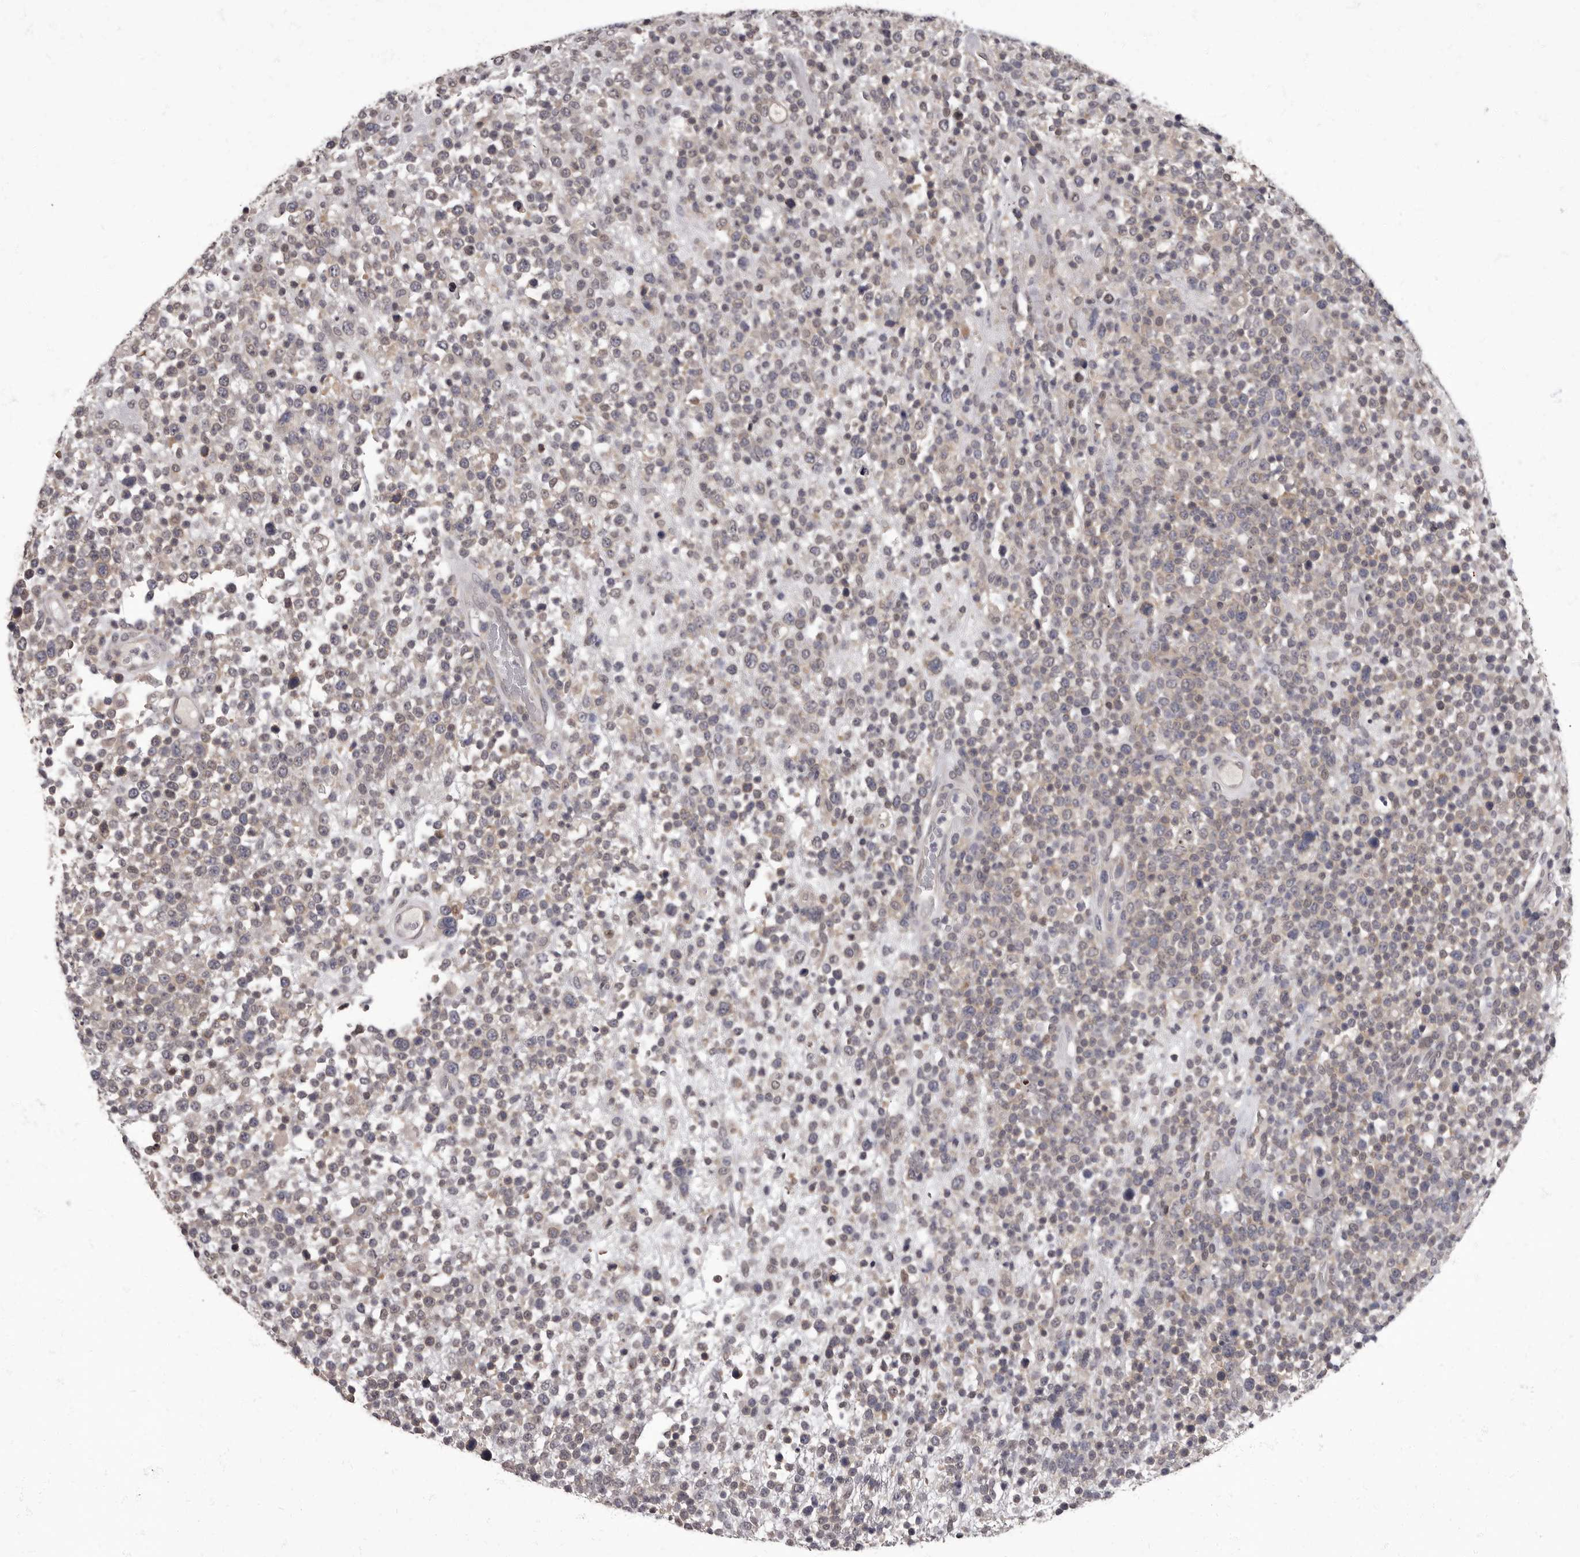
{"staining": {"intensity": "weak", "quantity": "<25%", "location": "cytoplasmic/membranous"}, "tissue": "lymphoma", "cell_type": "Tumor cells", "image_type": "cancer", "snomed": [{"axis": "morphology", "description": "Malignant lymphoma, non-Hodgkin's type, High grade"}, {"axis": "topography", "description": "Colon"}], "caption": "The immunohistochemistry image has no significant expression in tumor cells of malignant lymphoma, non-Hodgkin's type (high-grade) tissue.", "gene": "C1orf50", "patient": {"sex": "female", "age": 53}}